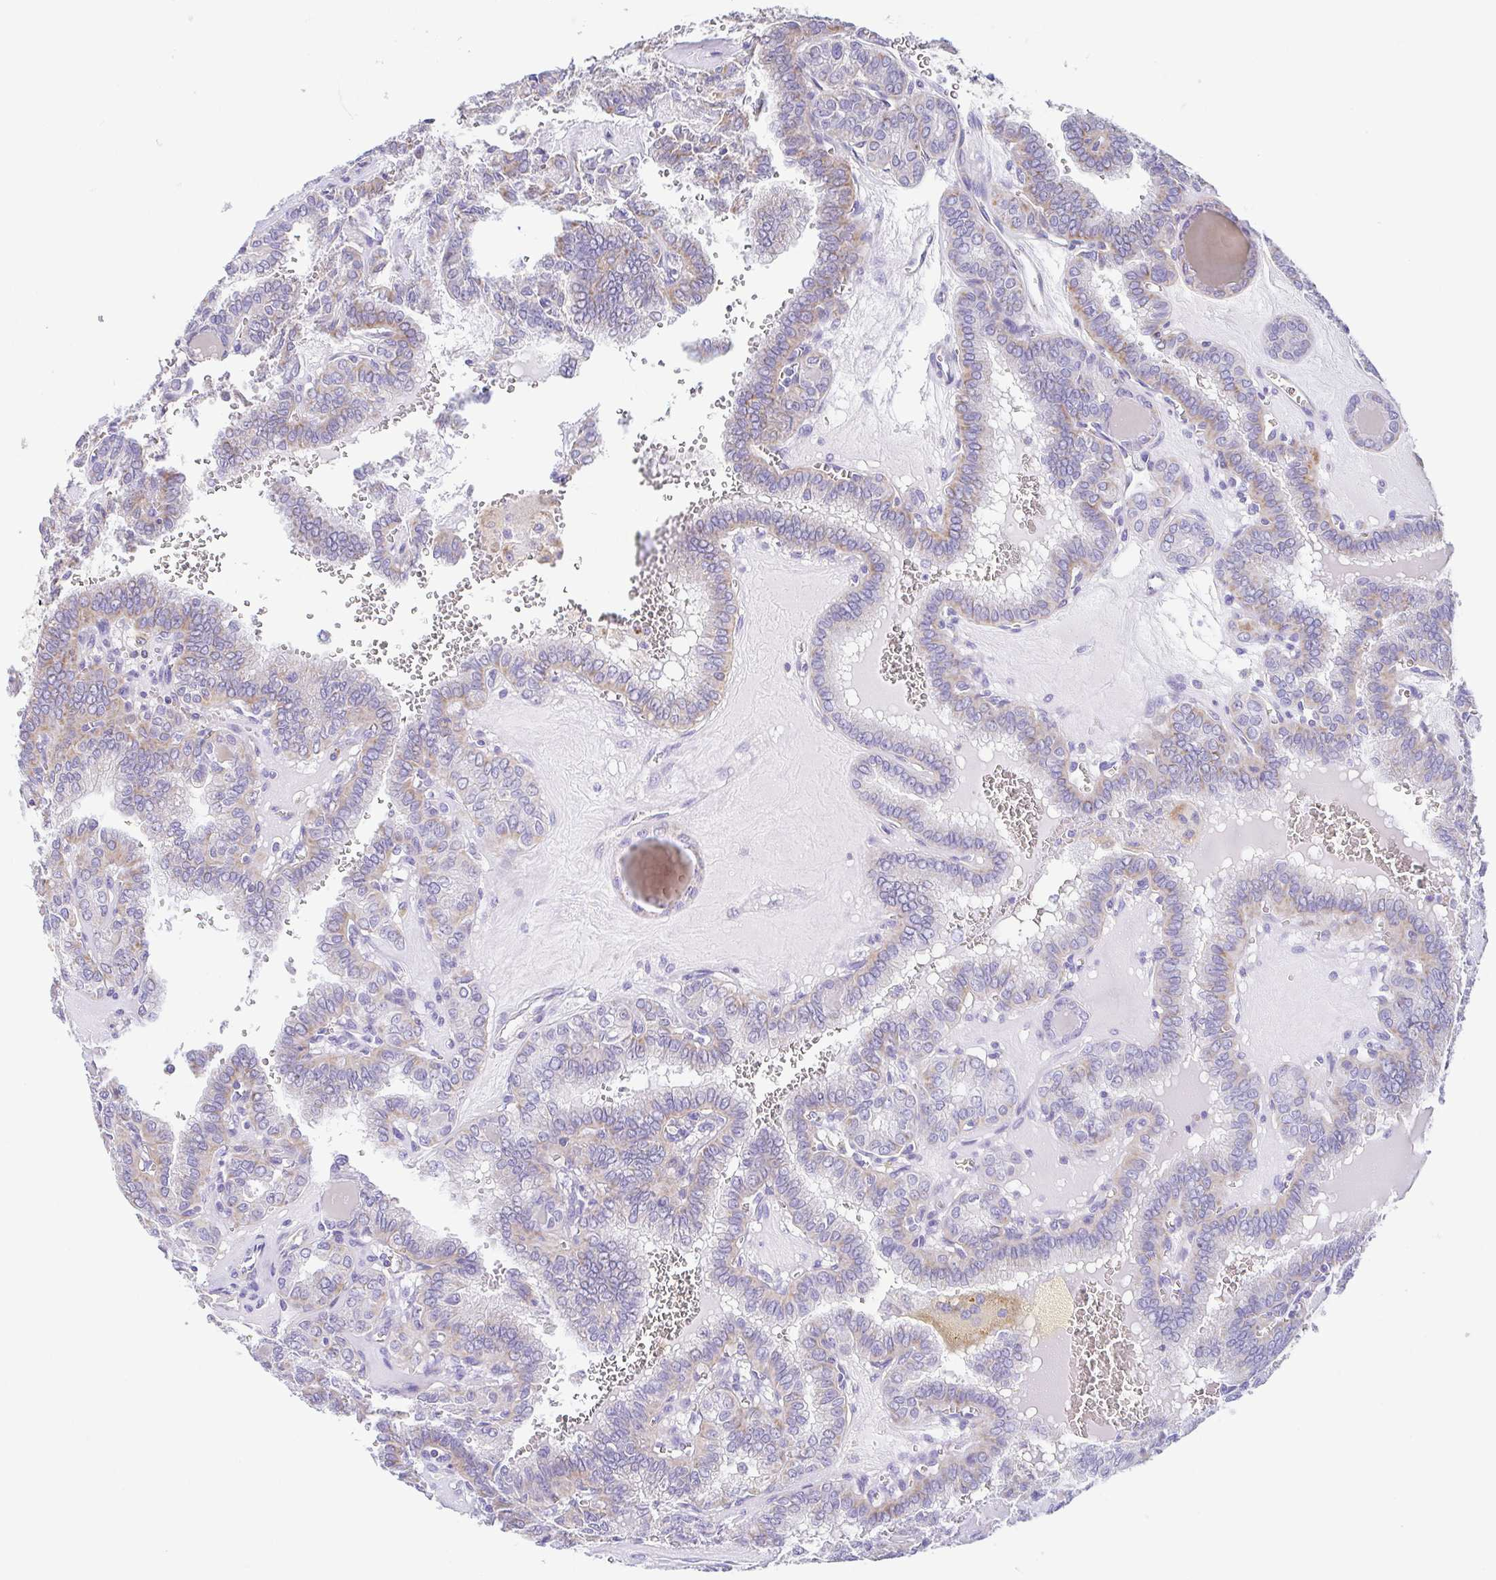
{"staining": {"intensity": "weak", "quantity": "<25%", "location": "cytoplasmic/membranous"}, "tissue": "thyroid cancer", "cell_type": "Tumor cells", "image_type": "cancer", "snomed": [{"axis": "morphology", "description": "Papillary adenocarcinoma, NOS"}, {"axis": "topography", "description": "Thyroid gland"}], "caption": "Immunohistochemistry photomicrograph of neoplastic tissue: human thyroid cancer (papillary adenocarcinoma) stained with DAB shows no significant protein positivity in tumor cells.", "gene": "GINM1", "patient": {"sex": "female", "age": 41}}